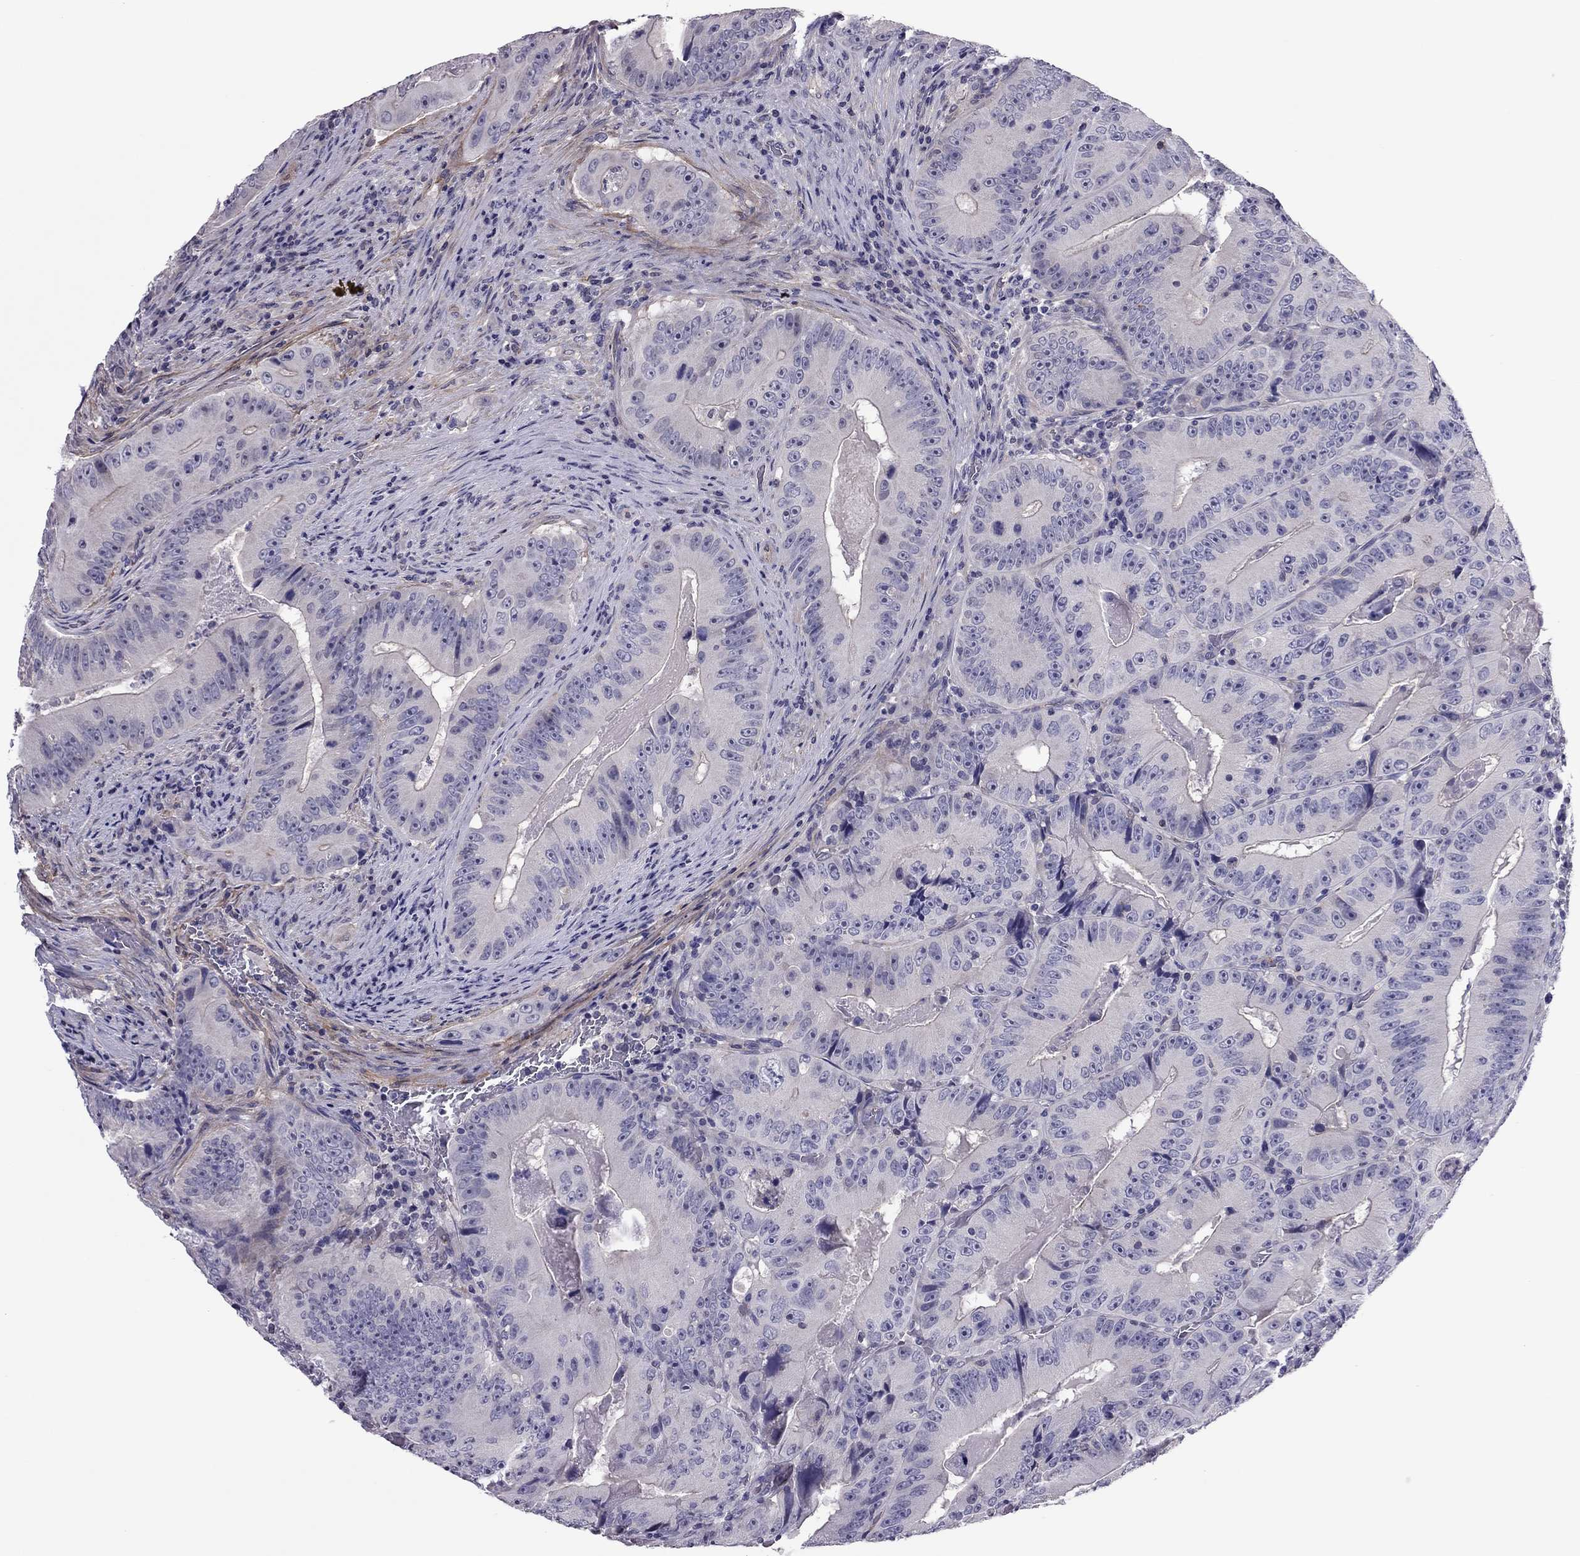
{"staining": {"intensity": "negative", "quantity": "none", "location": "none"}, "tissue": "colorectal cancer", "cell_type": "Tumor cells", "image_type": "cancer", "snomed": [{"axis": "morphology", "description": "Adenocarcinoma, NOS"}, {"axis": "topography", "description": "Colon"}], "caption": "Tumor cells show no significant positivity in colorectal cancer.", "gene": "SLC16A8", "patient": {"sex": "female", "age": 86}}